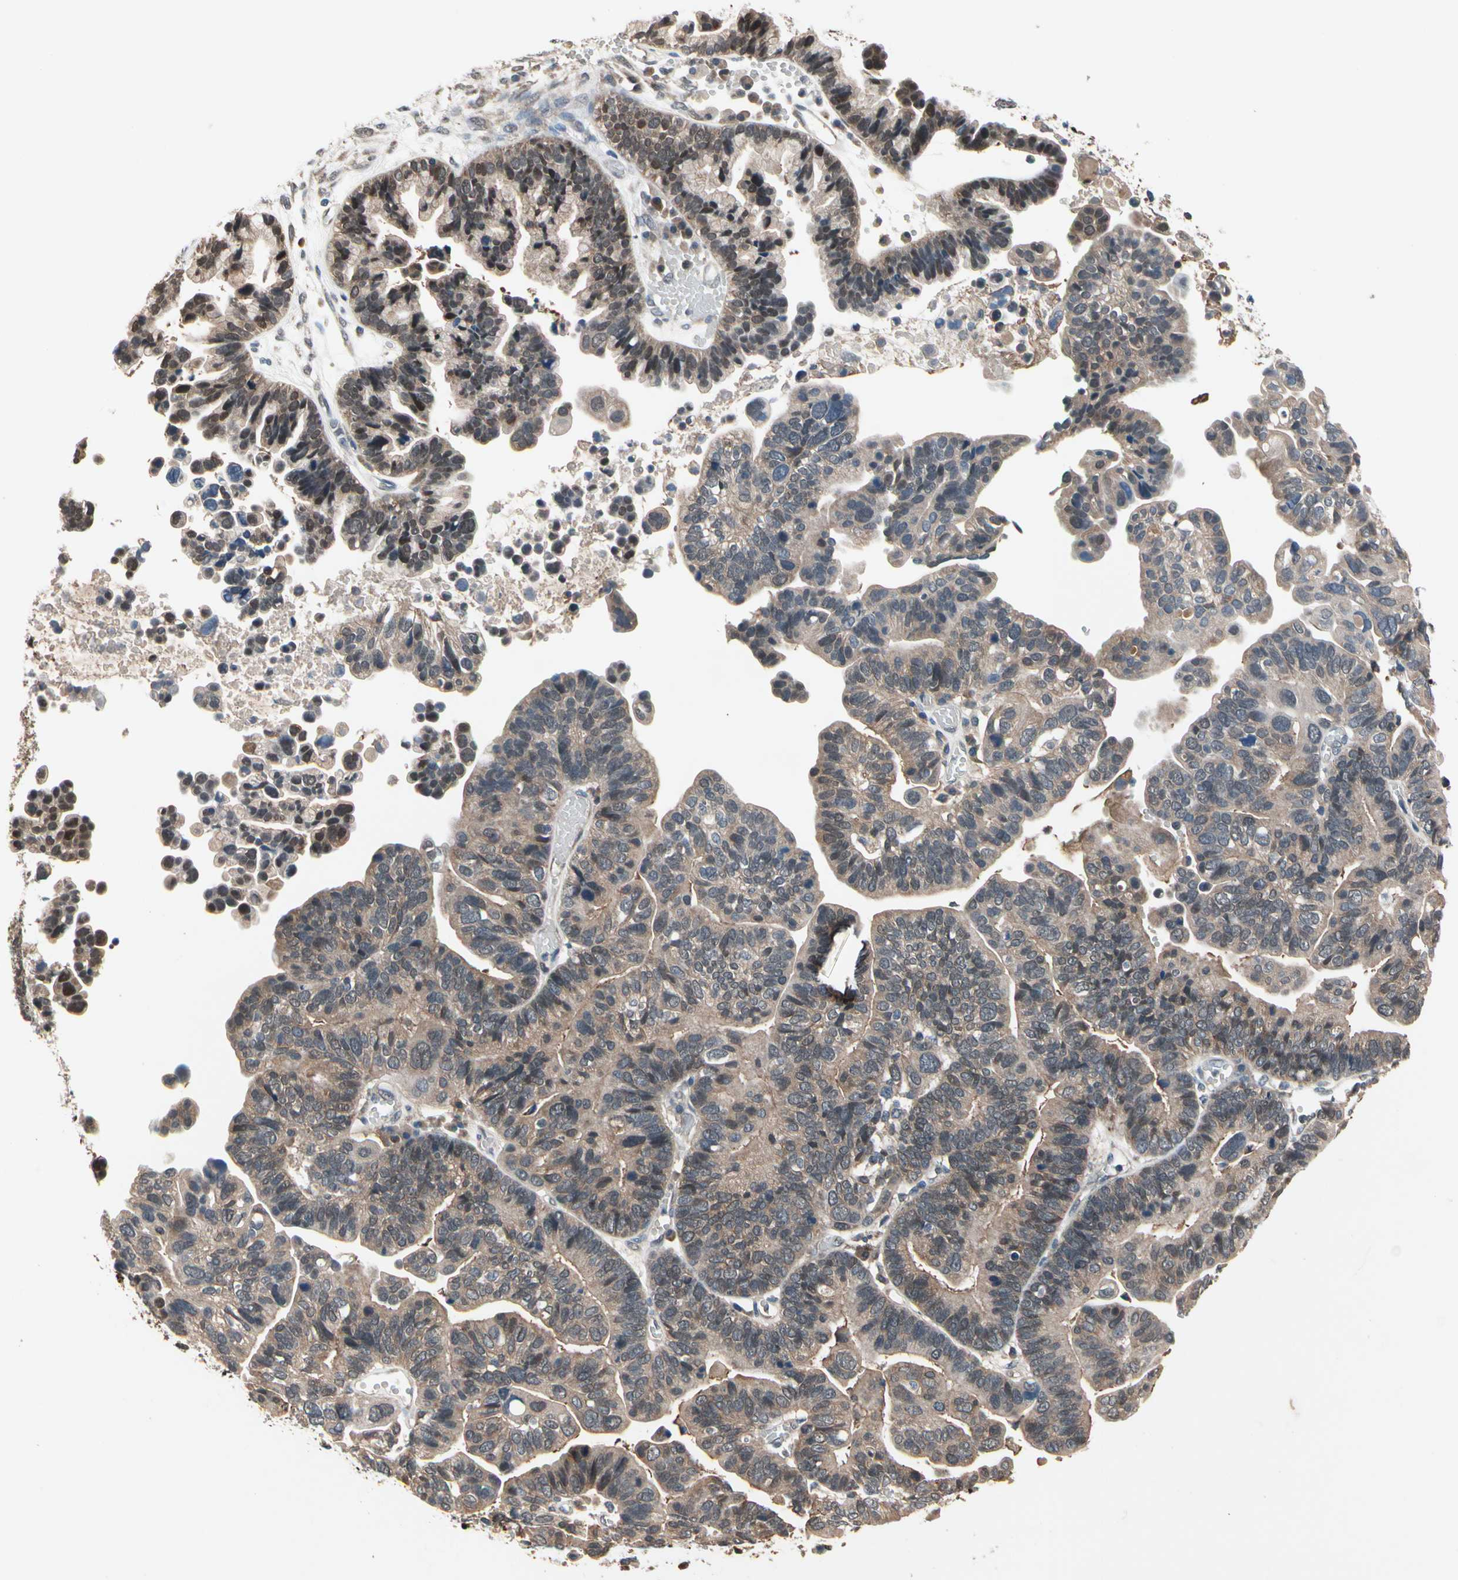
{"staining": {"intensity": "moderate", "quantity": ">75%", "location": "cytoplasmic/membranous"}, "tissue": "ovarian cancer", "cell_type": "Tumor cells", "image_type": "cancer", "snomed": [{"axis": "morphology", "description": "Cystadenocarcinoma, serous, NOS"}, {"axis": "topography", "description": "Ovary"}], "caption": "An IHC micrograph of neoplastic tissue is shown. Protein staining in brown highlights moderate cytoplasmic/membranous positivity in ovarian cancer (serous cystadenocarcinoma) within tumor cells.", "gene": "PRDX6", "patient": {"sex": "female", "age": 56}}